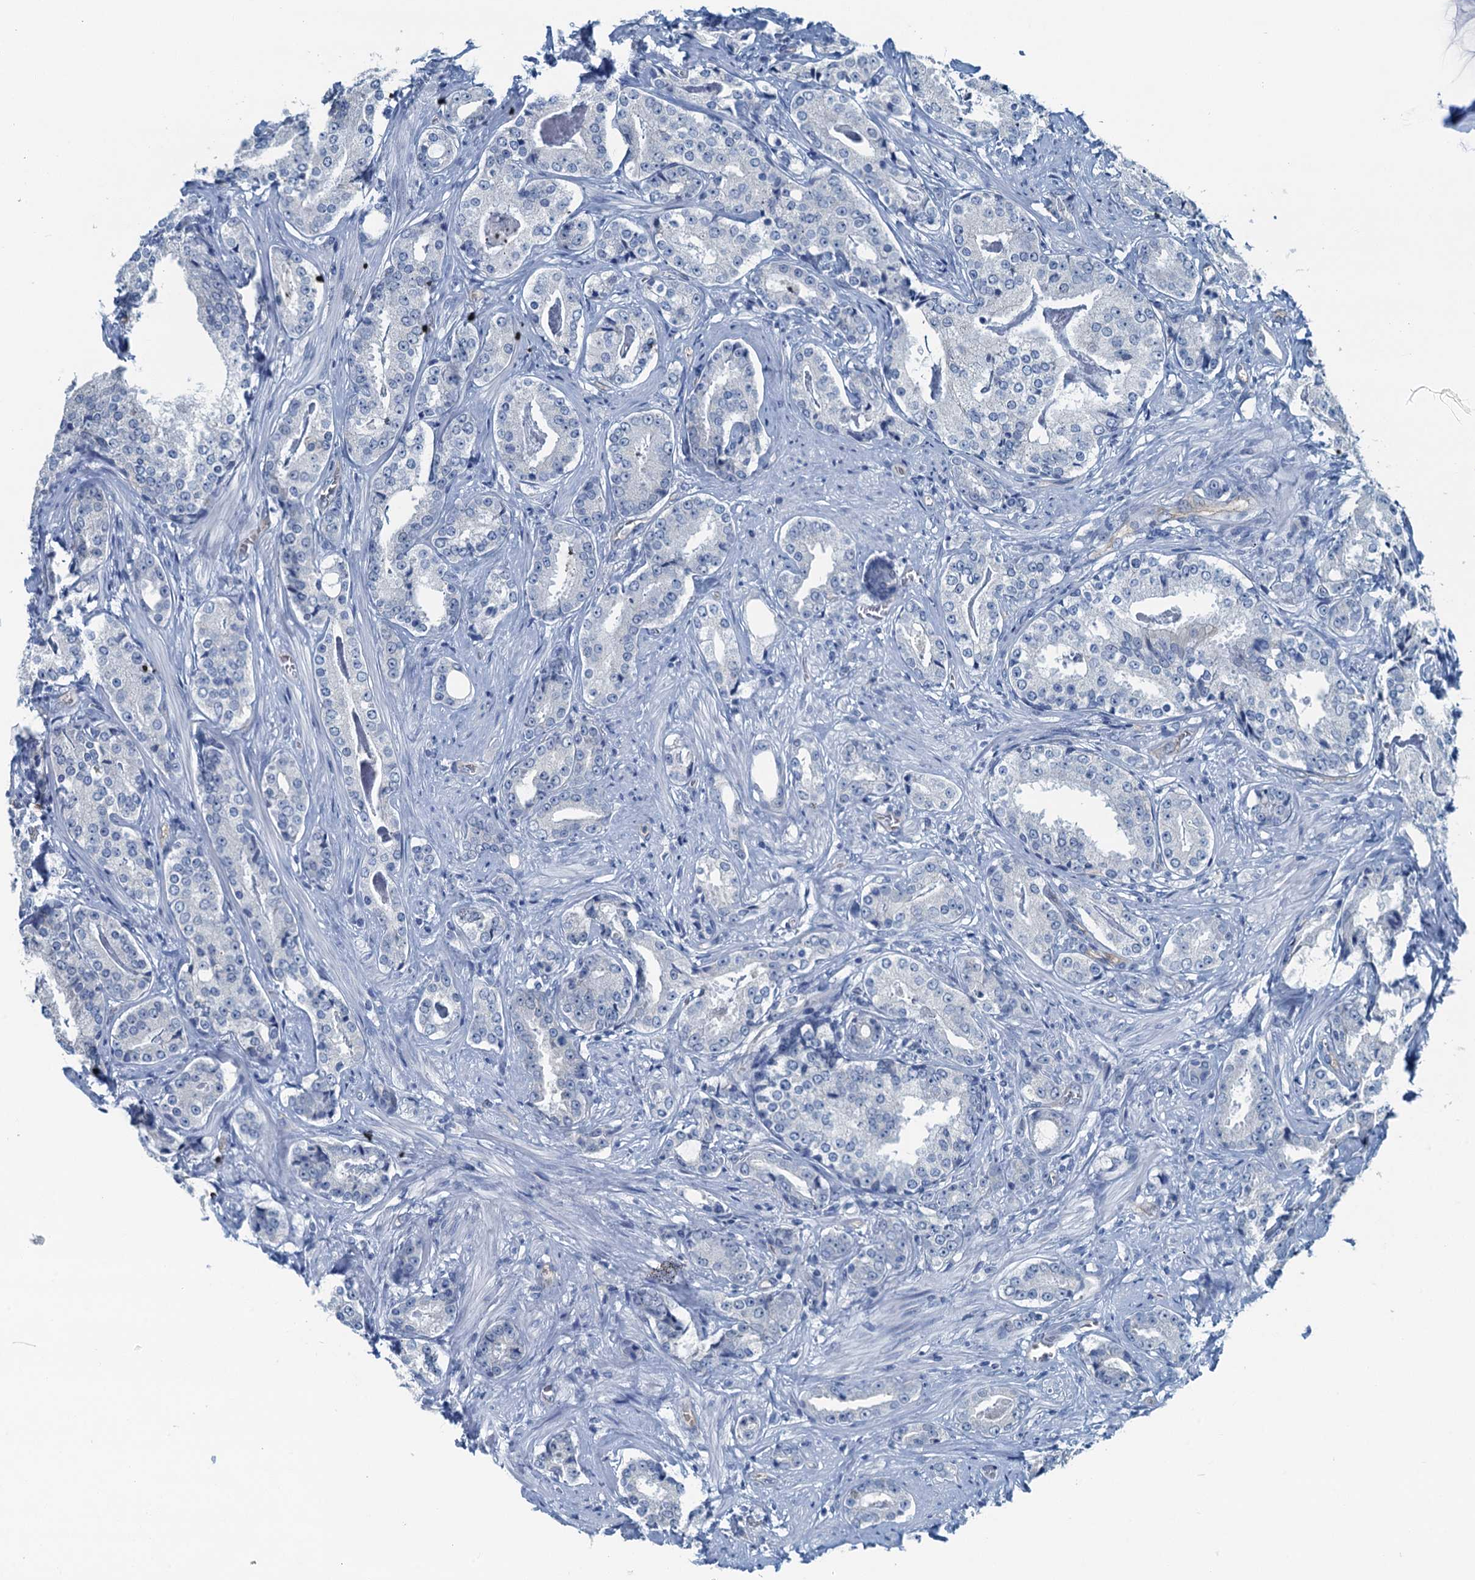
{"staining": {"intensity": "negative", "quantity": "none", "location": "none"}, "tissue": "prostate cancer", "cell_type": "Tumor cells", "image_type": "cancer", "snomed": [{"axis": "morphology", "description": "Adenocarcinoma, High grade"}, {"axis": "topography", "description": "Prostate"}], "caption": "The photomicrograph reveals no significant positivity in tumor cells of prostate cancer. (Stains: DAB (3,3'-diaminobenzidine) IHC with hematoxylin counter stain, Microscopy: brightfield microscopy at high magnification).", "gene": "GFOD2", "patient": {"sex": "male", "age": 58}}